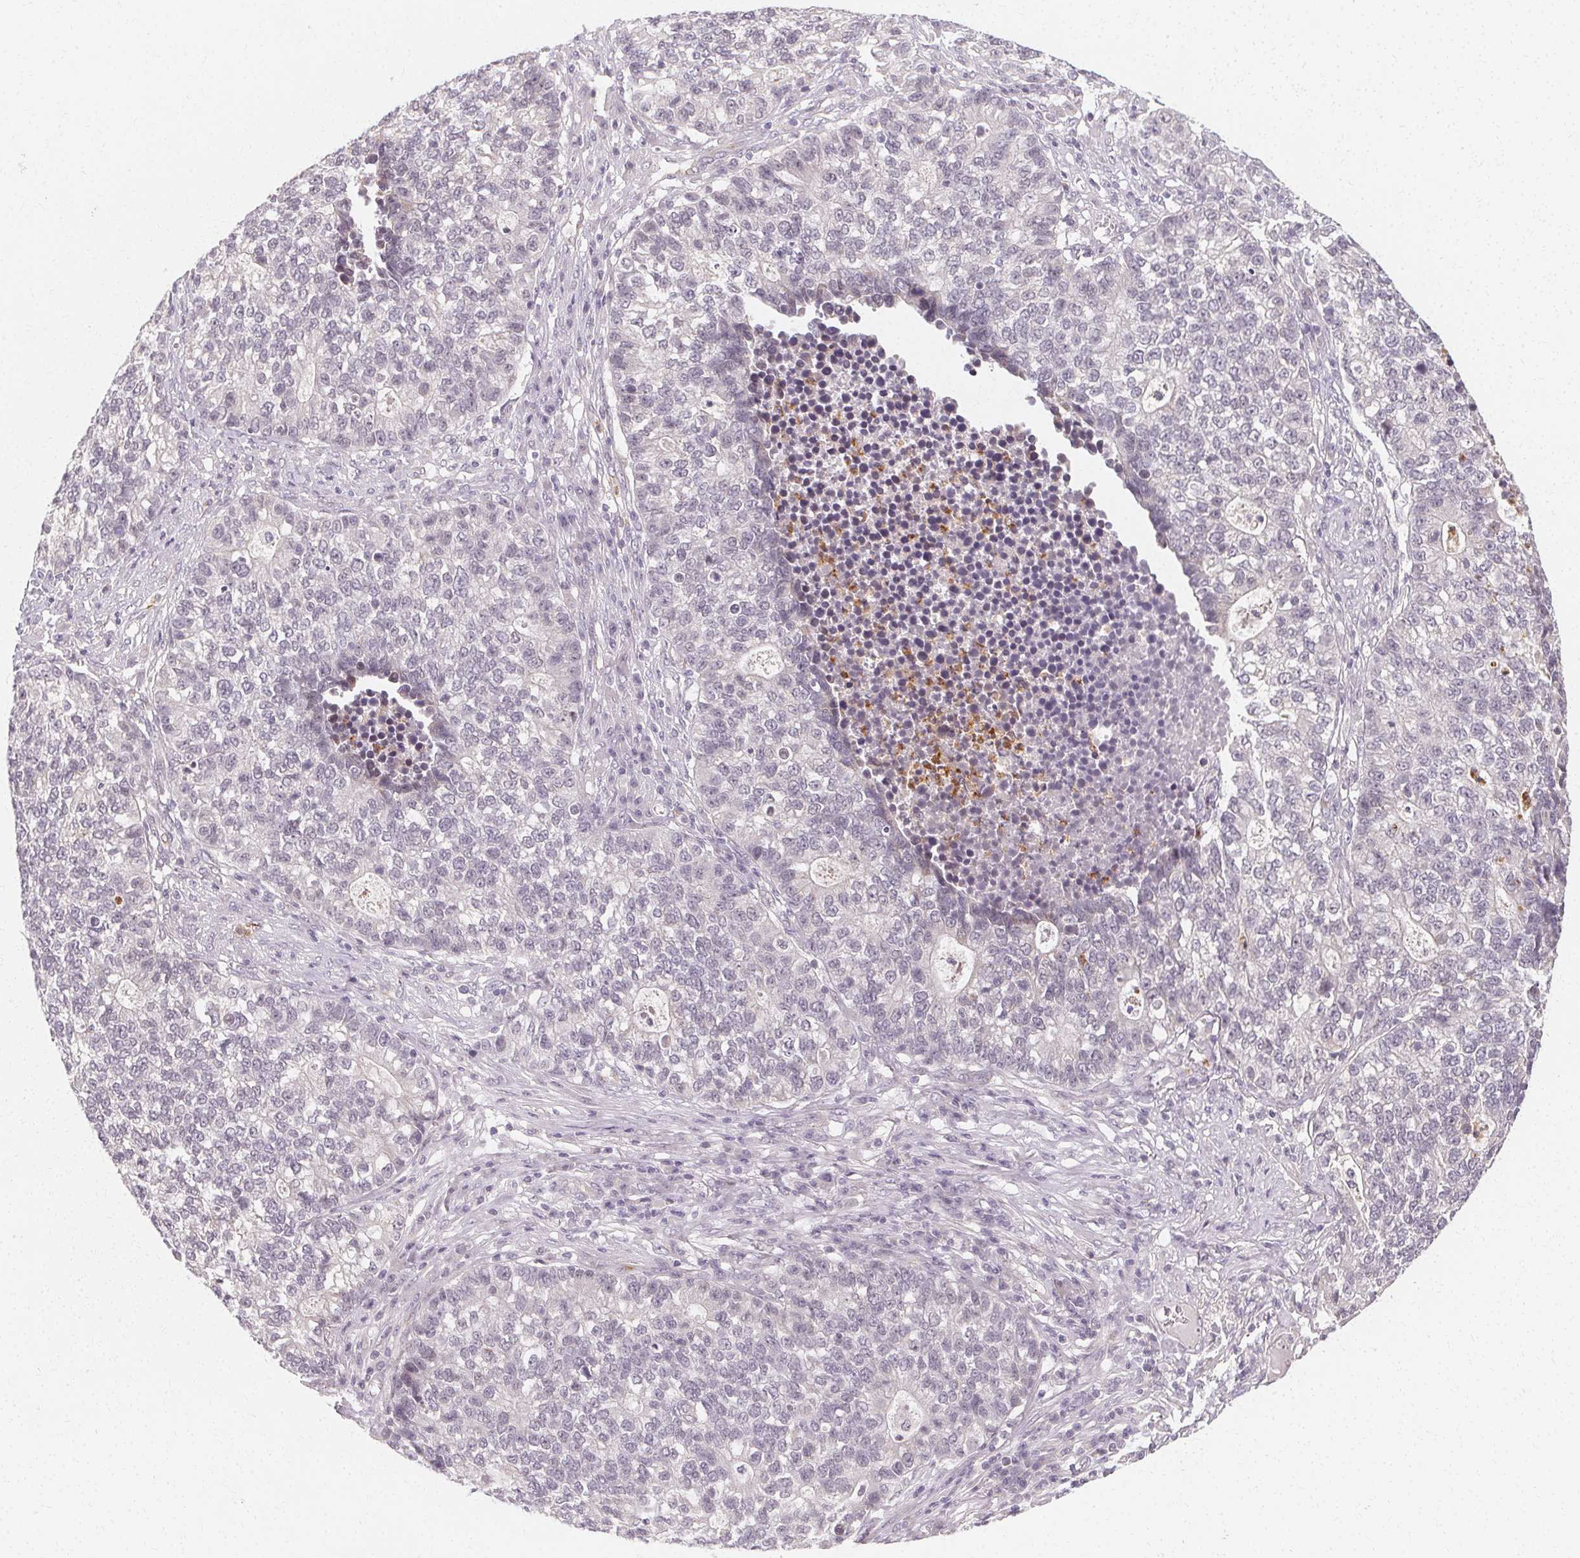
{"staining": {"intensity": "negative", "quantity": "none", "location": "none"}, "tissue": "lung cancer", "cell_type": "Tumor cells", "image_type": "cancer", "snomed": [{"axis": "morphology", "description": "Adenocarcinoma, NOS"}, {"axis": "topography", "description": "Lung"}], "caption": "Histopathology image shows no protein expression in tumor cells of lung cancer (adenocarcinoma) tissue.", "gene": "CLCNKB", "patient": {"sex": "male", "age": 57}}